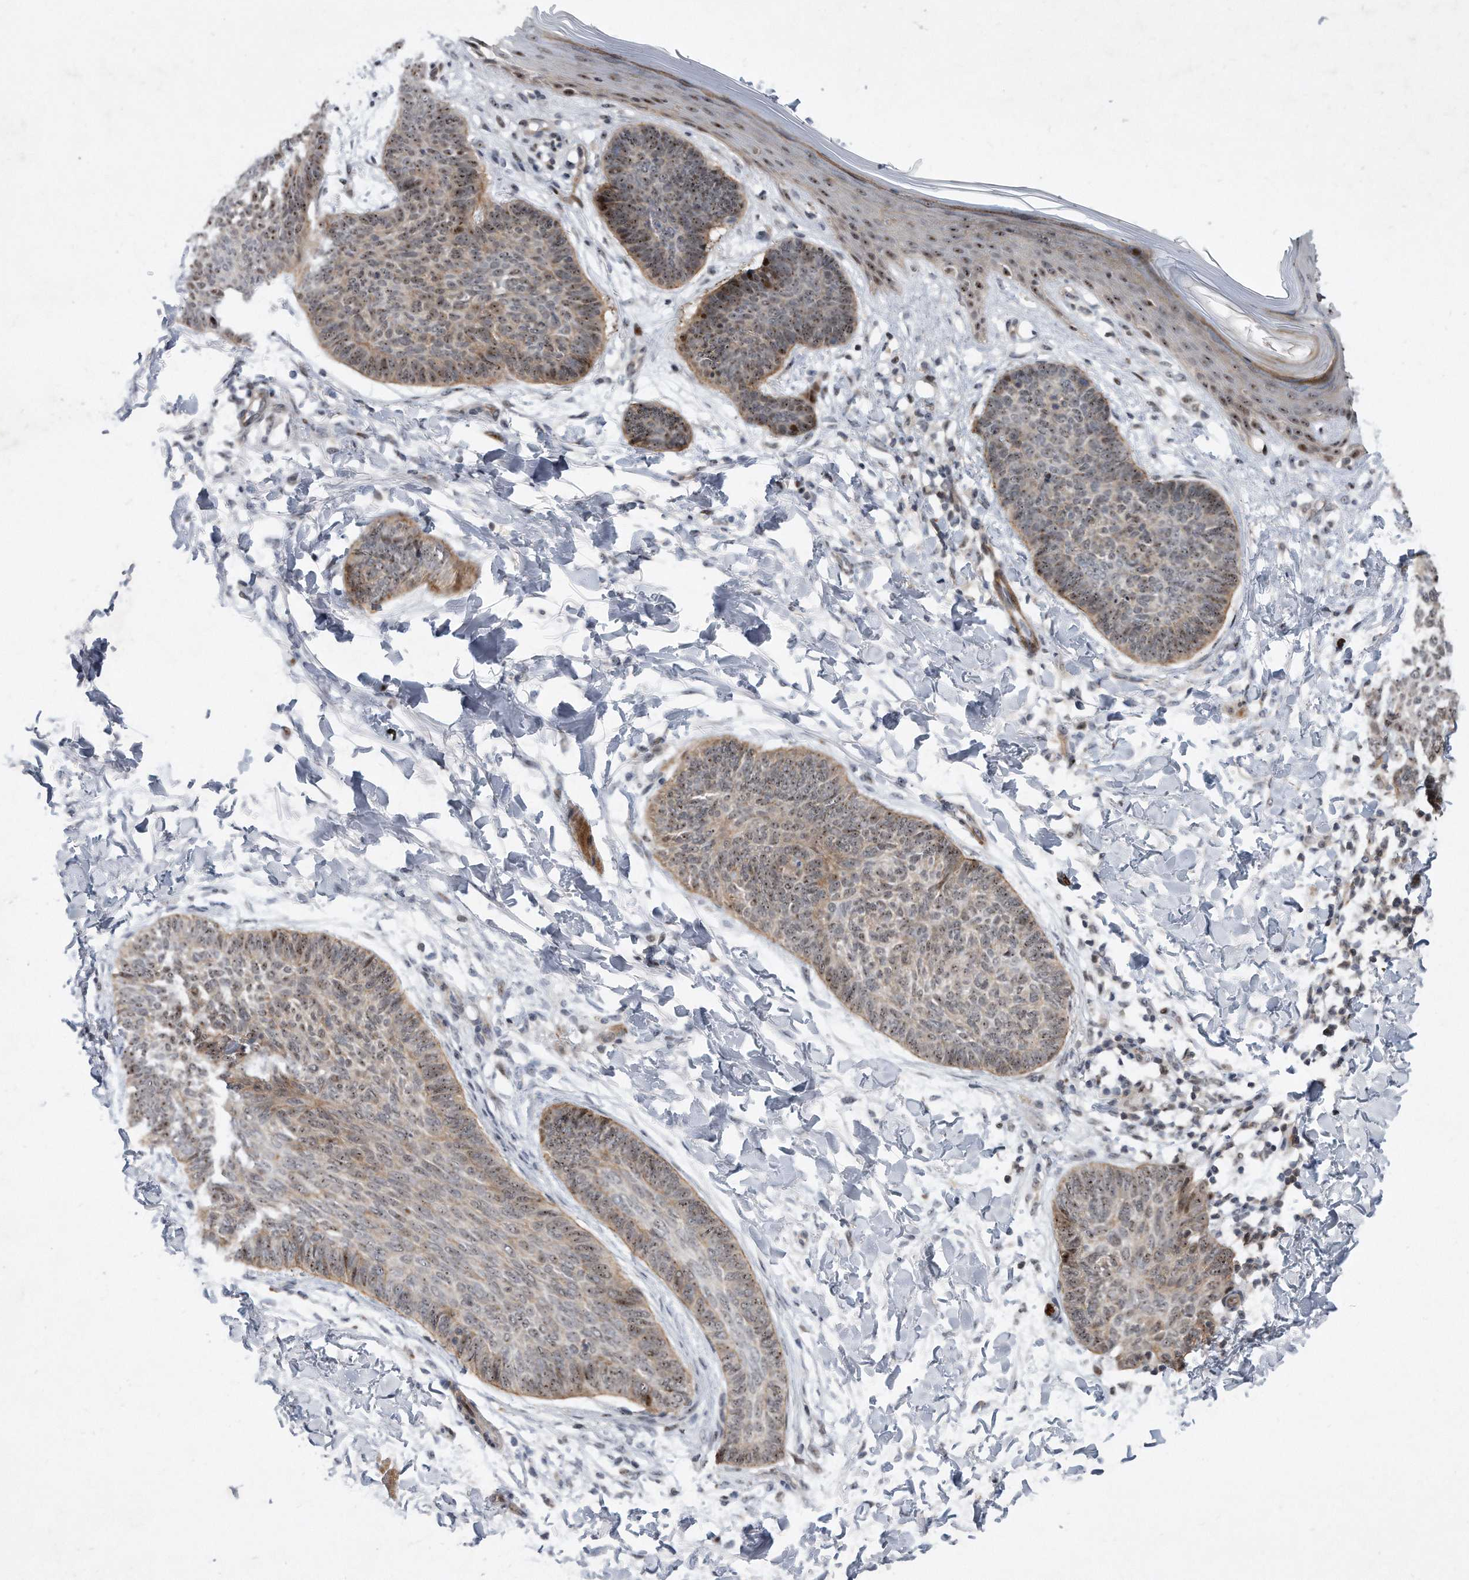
{"staining": {"intensity": "moderate", "quantity": "<25%", "location": "cytoplasmic/membranous,nuclear"}, "tissue": "skin cancer", "cell_type": "Tumor cells", "image_type": "cancer", "snomed": [{"axis": "morphology", "description": "Normal tissue, NOS"}, {"axis": "morphology", "description": "Basal cell carcinoma"}, {"axis": "topography", "description": "Skin"}], "caption": "Immunohistochemical staining of skin cancer (basal cell carcinoma) exhibits low levels of moderate cytoplasmic/membranous and nuclear expression in approximately <25% of tumor cells. The protein is stained brown, and the nuclei are stained in blue (DAB (3,3'-diaminobenzidine) IHC with brightfield microscopy, high magnification).", "gene": "PGBD2", "patient": {"sex": "male", "age": 50}}